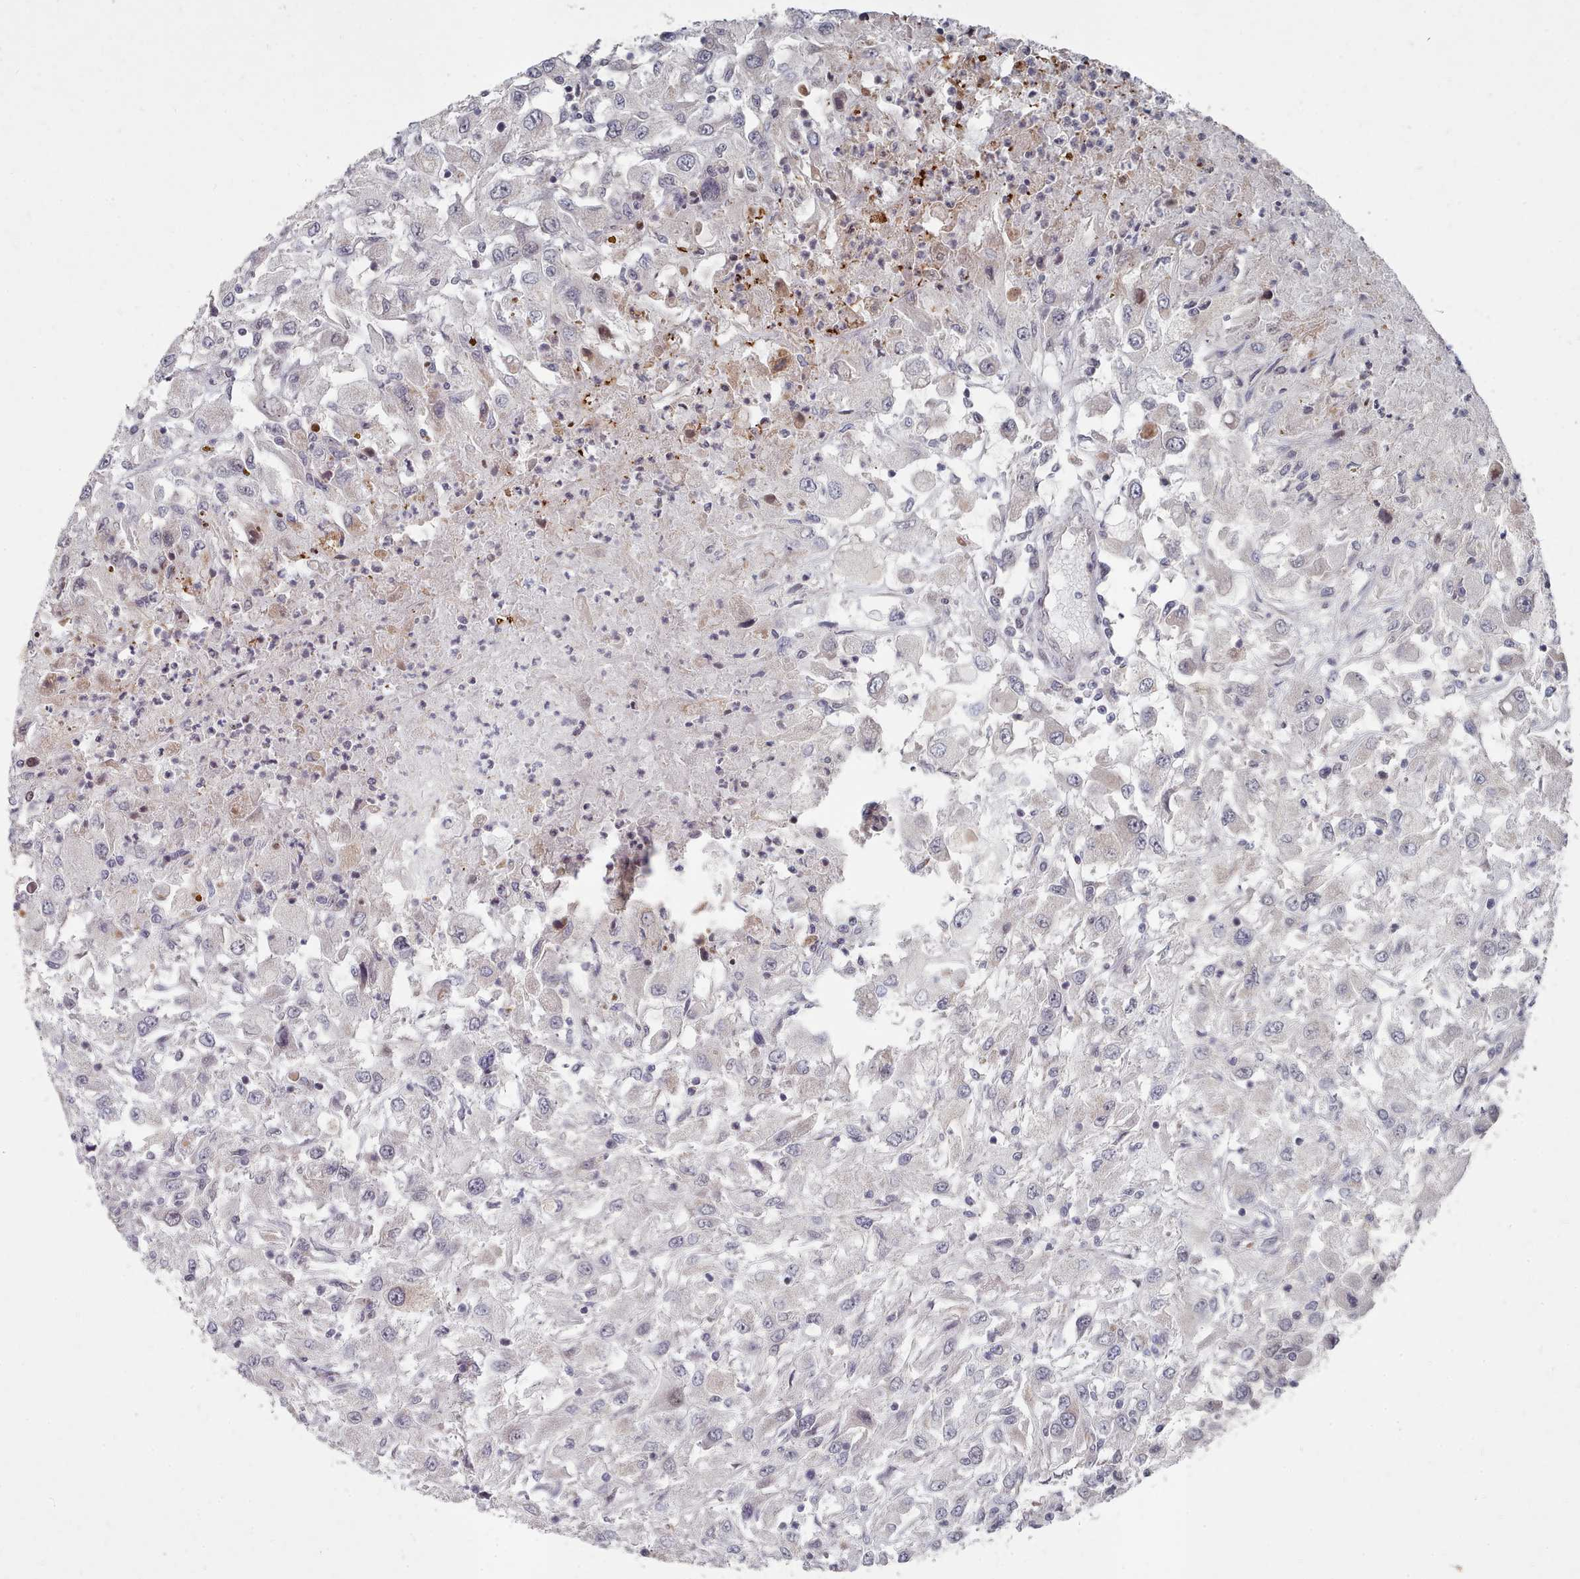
{"staining": {"intensity": "negative", "quantity": "none", "location": "none"}, "tissue": "renal cancer", "cell_type": "Tumor cells", "image_type": "cancer", "snomed": [{"axis": "morphology", "description": "Adenocarcinoma, NOS"}, {"axis": "topography", "description": "Kidney"}], "caption": "IHC of human renal cancer exhibits no positivity in tumor cells. (Brightfield microscopy of DAB (3,3'-diaminobenzidine) IHC at high magnification).", "gene": "CPSF4", "patient": {"sex": "female", "age": 67}}